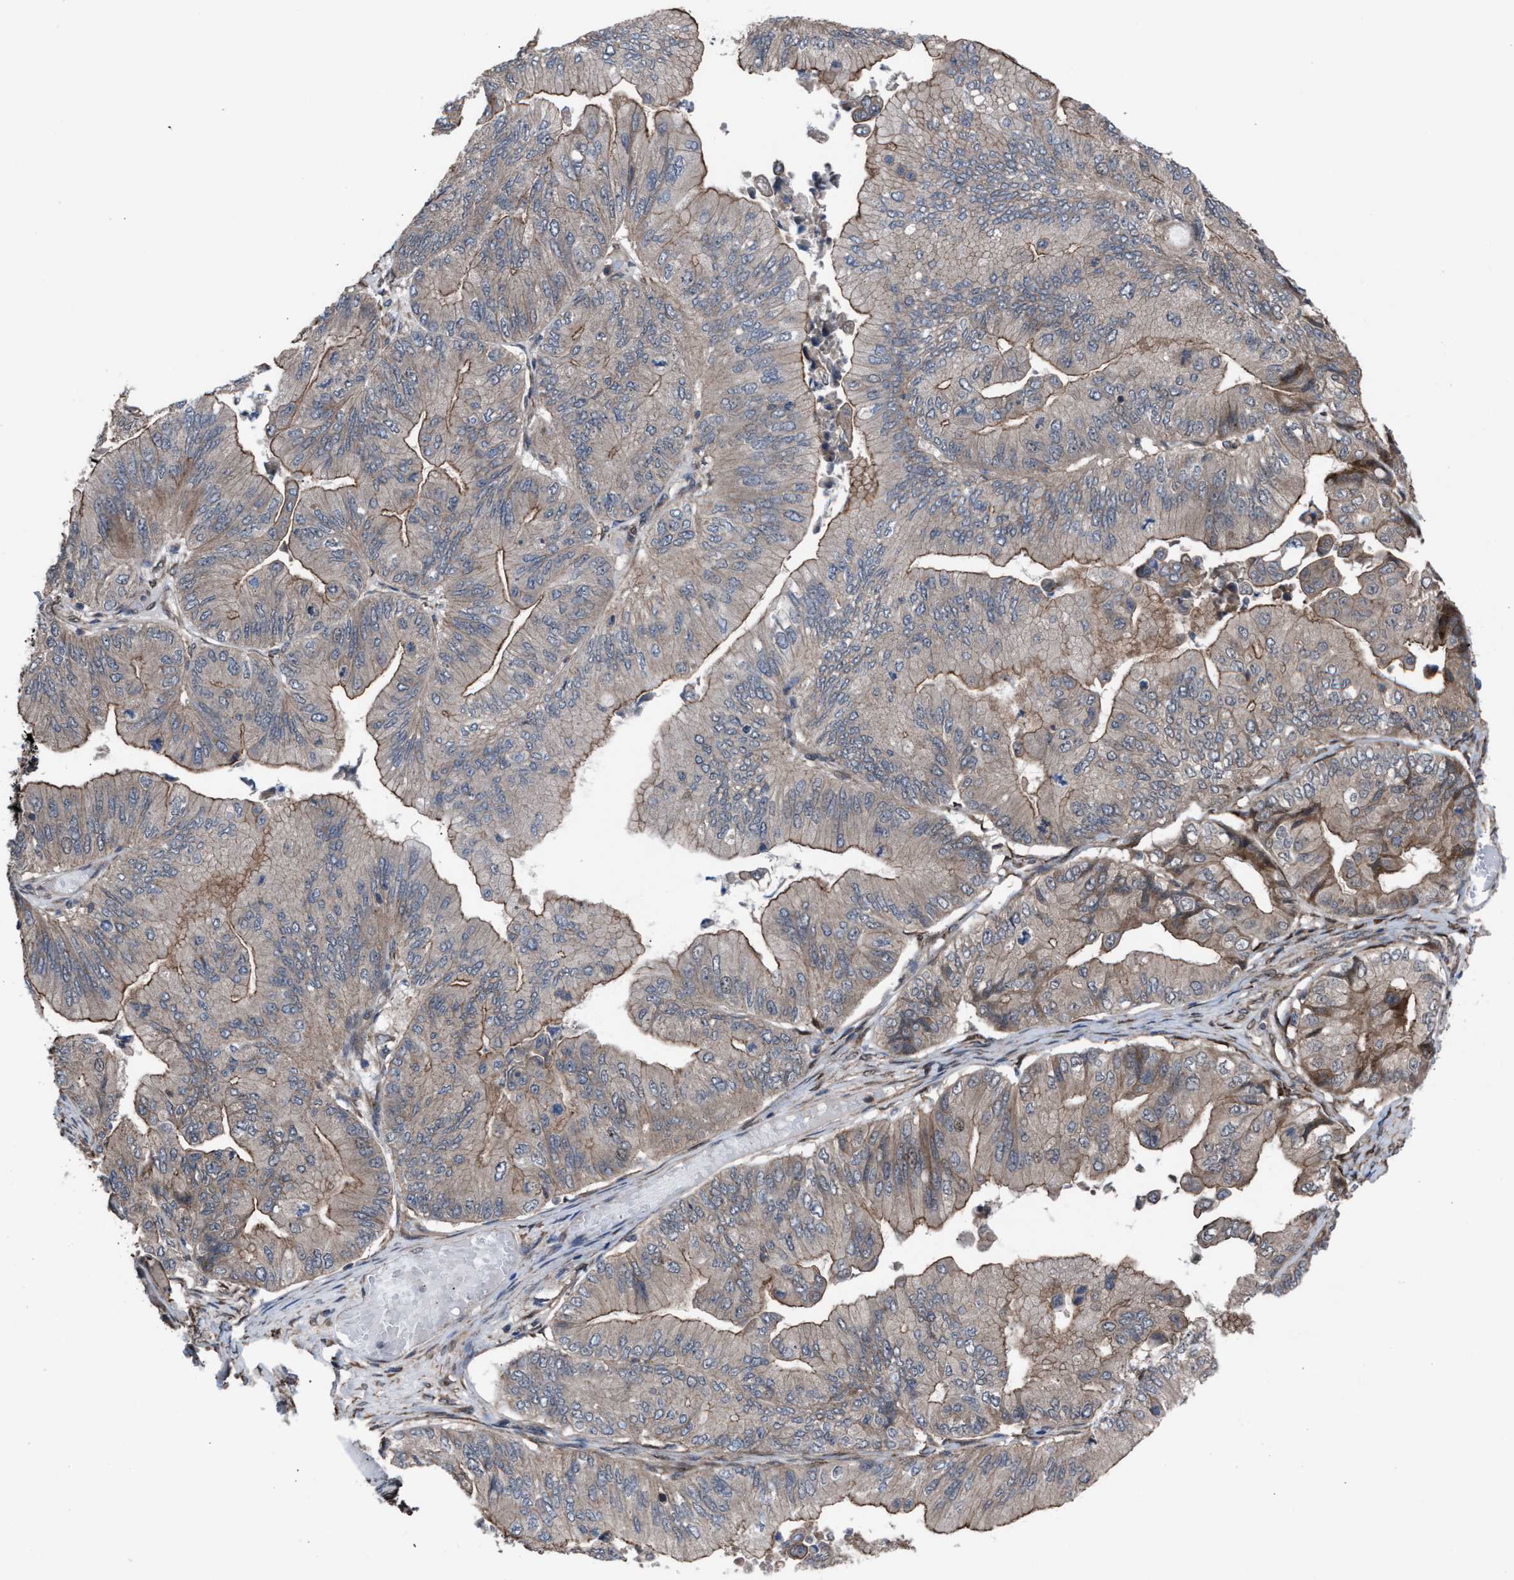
{"staining": {"intensity": "moderate", "quantity": "25%-75%", "location": "cytoplasmic/membranous"}, "tissue": "ovarian cancer", "cell_type": "Tumor cells", "image_type": "cancer", "snomed": [{"axis": "morphology", "description": "Cystadenocarcinoma, mucinous, NOS"}, {"axis": "topography", "description": "Ovary"}], "caption": "The photomicrograph displays a brown stain indicating the presence of a protein in the cytoplasmic/membranous of tumor cells in ovarian cancer (mucinous cystadenocarcinoma).", "gene": "TP53BP2", "patient": {"sex": "female", "age": 61}}